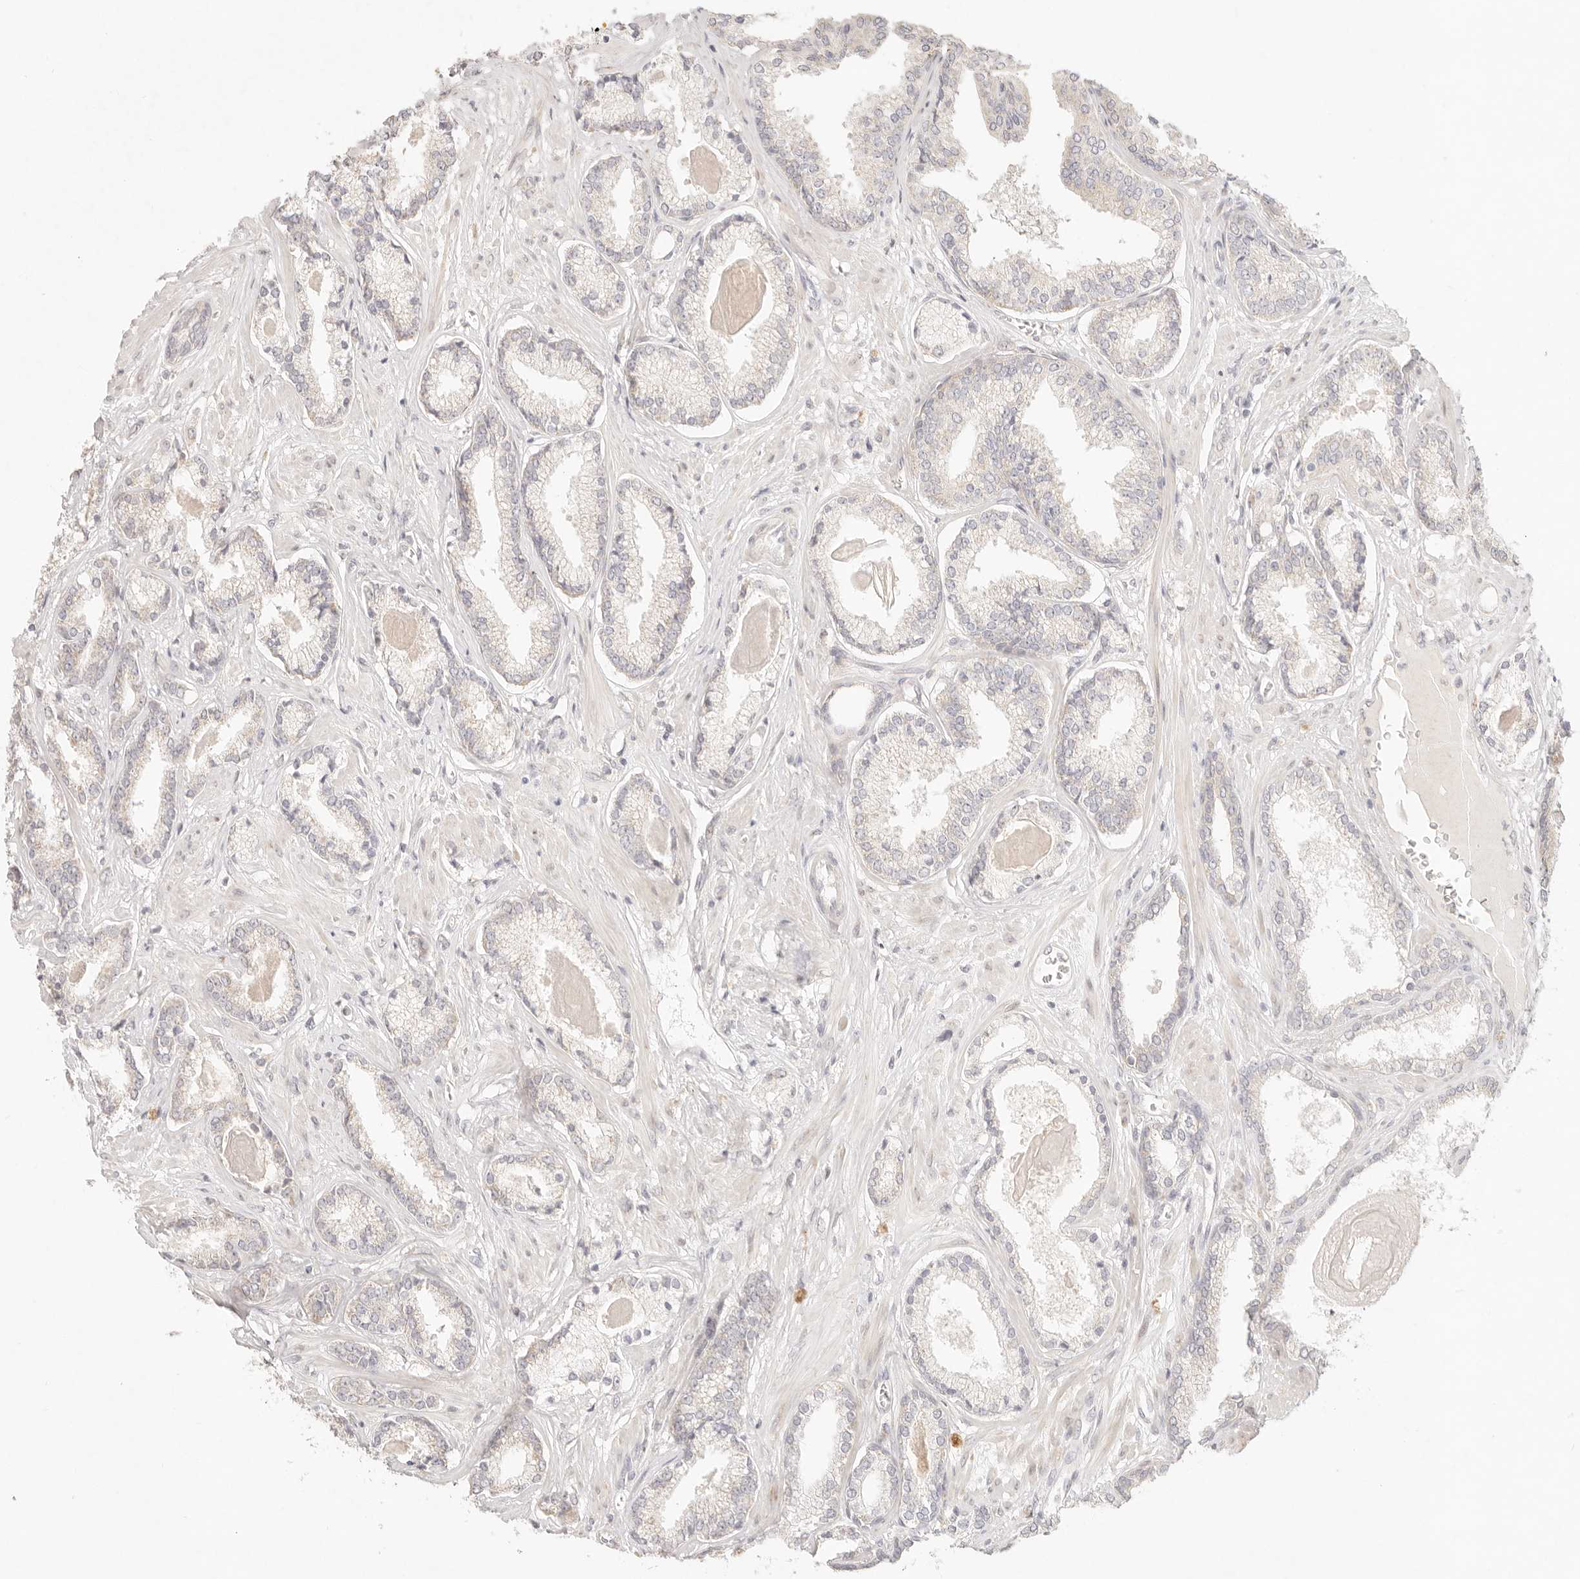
{"staining": {"intensity": "negative", "quantity": "none", "location": "none"}, "tissue": "prostate cancer", "cell_type": "Tumor cells", "image_type": "cancer", "snomed": [{"axis": "morphology", "description": "Adenocarcinoma, Low grade"}, {"axis": "topography", "description": "Prostate"}], "caption": "Prostate cancer was stained to show a protein in brown. There is no significant staining in tumor cells.", "gene": "GPR156", "patient": {"sex": "male", "age": 70}}